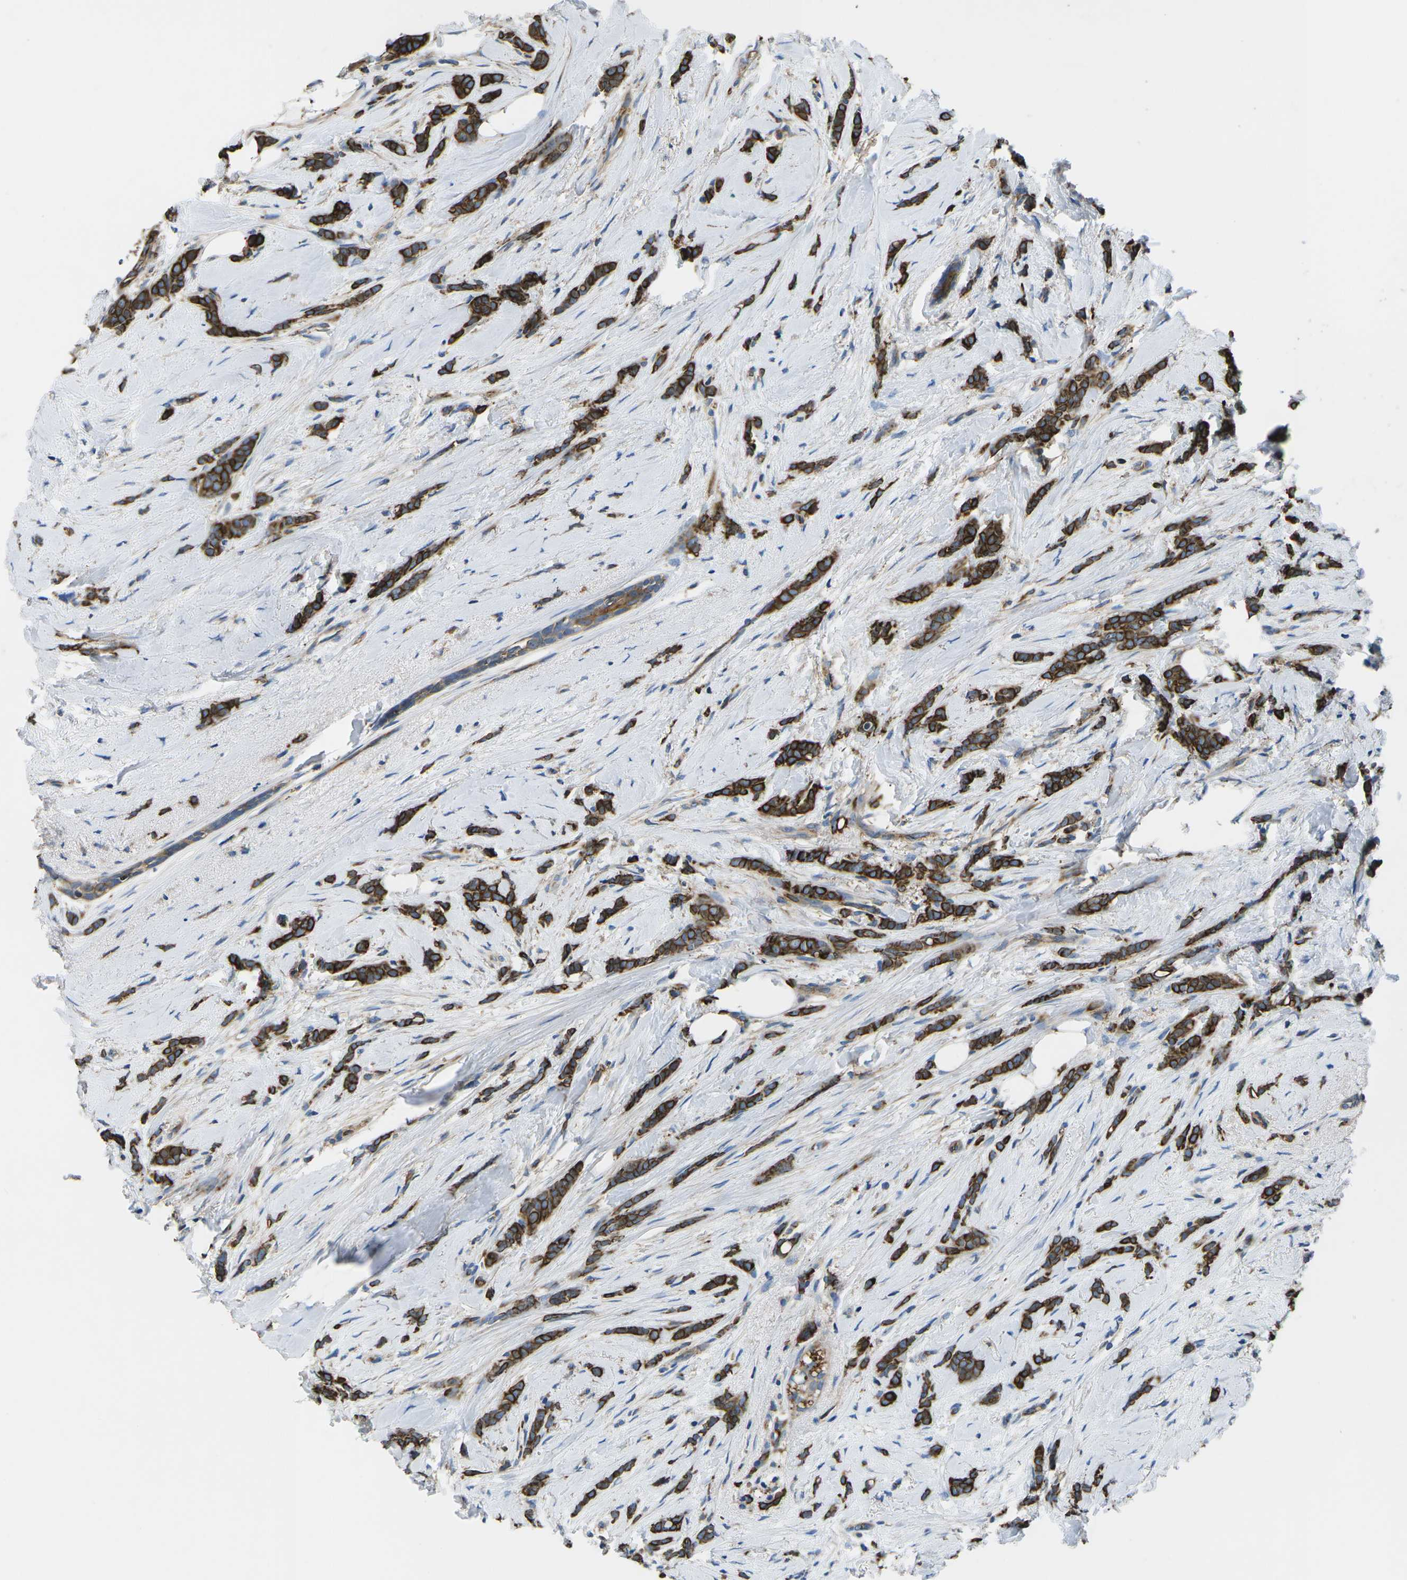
{"staining": {"intensity": "strong", "quantity": ">75%", "location": "cytoplasmic/membranous"}, "tissue": "breast cancer", "cell_type": "Tumor cells", "image_type": "cancer", "snomed": [{"axis": "morphology", "description": "Lobular carcinoma, in situ"}, {"axis": "morphology", "description": "Lobular carcinoma"}, {"axis": "topography", "description": "Breast"}], "caption": "This micrograph demonstrates IHC staining of breast cancer (lobular carcinoma in situ), with high strong cytoplasmic/membranous staining in about >75% of tumor cells.", "gene": "KCNJ15", "patient": {"sex": "female", "age": 41}}